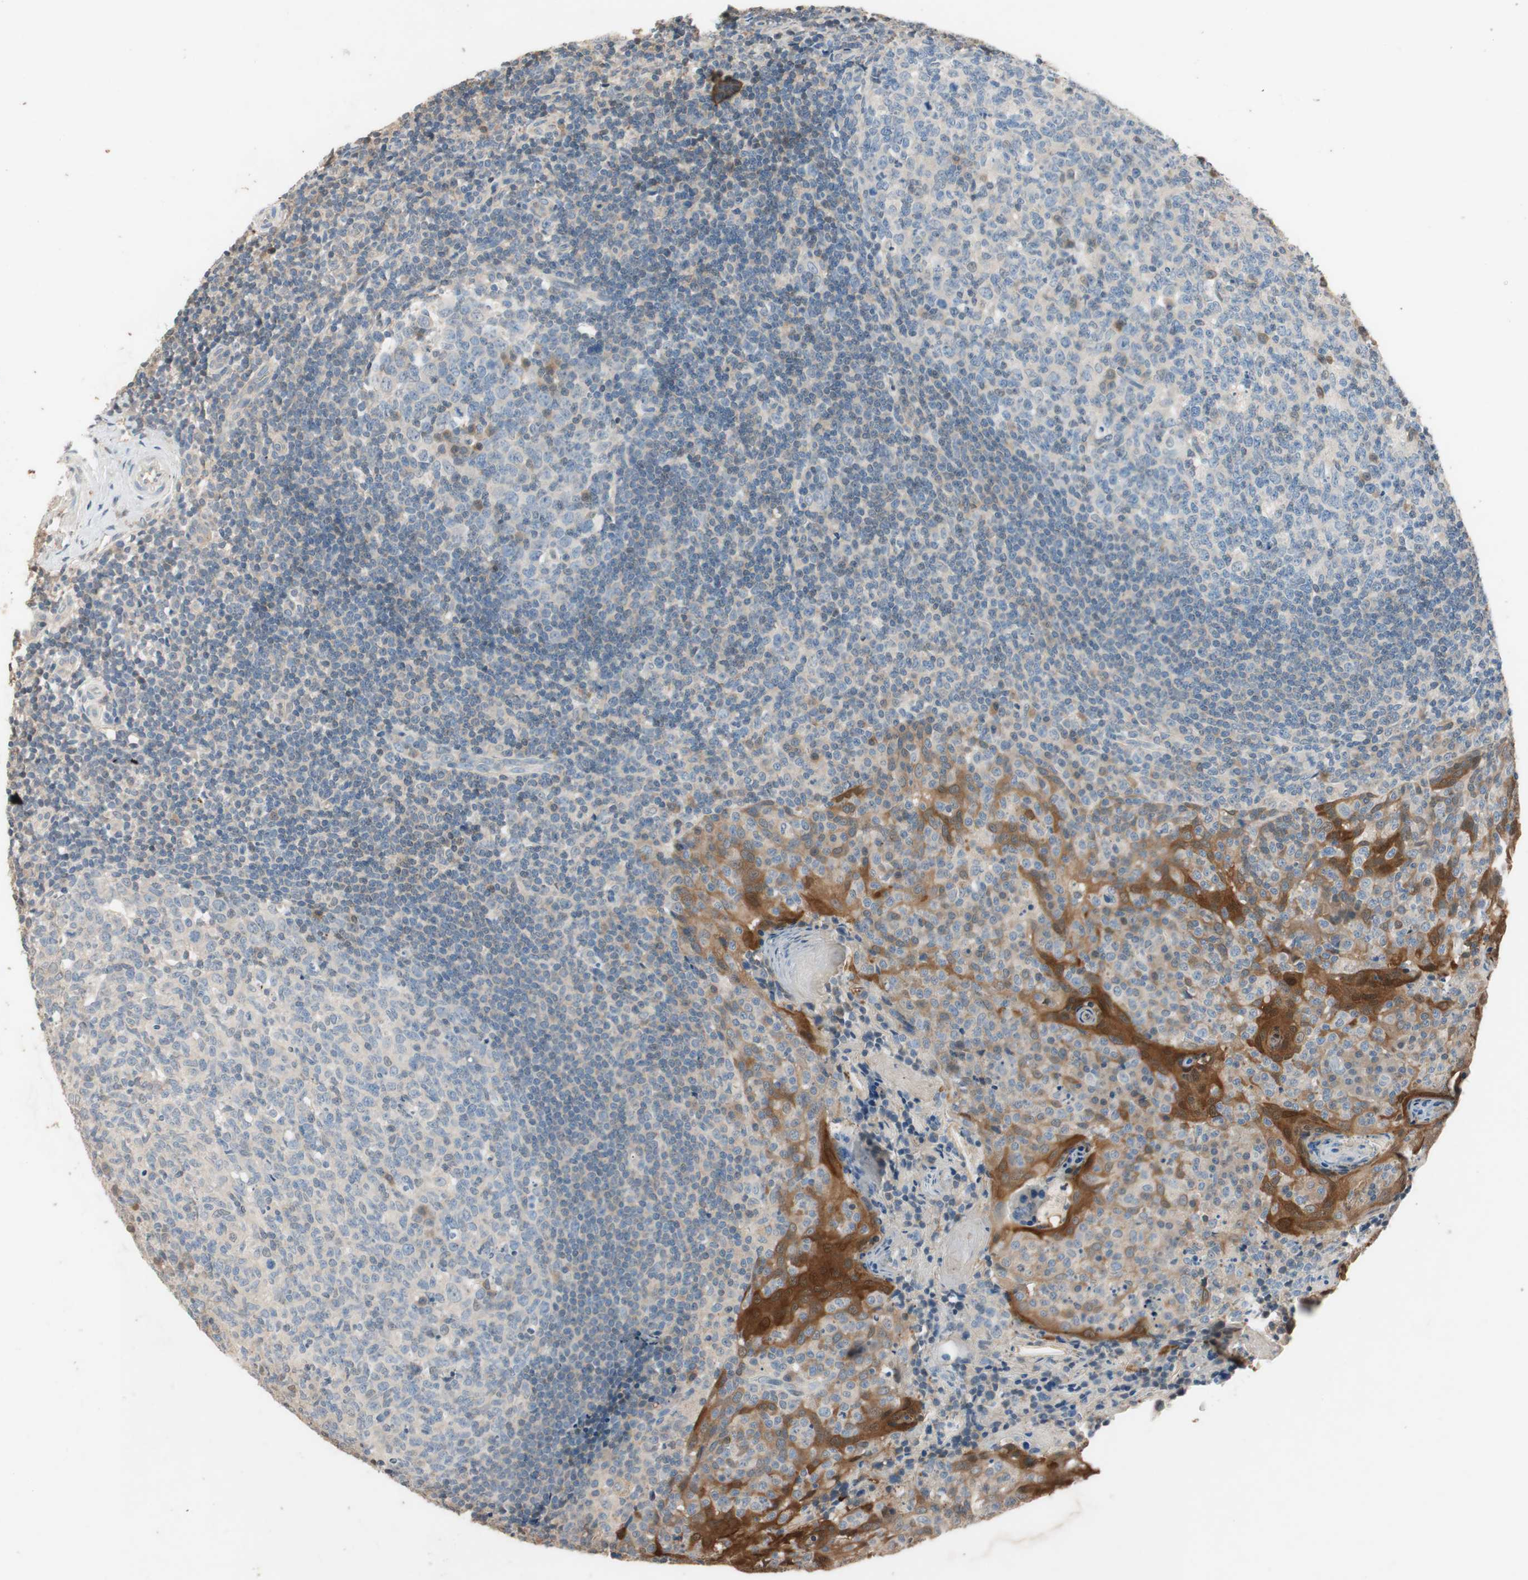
{"staining": {"intensity": "weak", "quantity": "<25%", "location": "cytoplasmic/membranous"}, "tissue": "tonsil", "cell_type": "Germinal center cells", "image_type": "normal", "snomed": [{"axis": "morphology", "description": "Normal tissue, NOS"}, {"axis": "topography", "description": "Tonsil"}], "caption": "A micrograph of tonsil stained for a protein exhibits no brown staining in germinal center cells. The staining is performed using DAB brown chromogen with nuclei counter-stained in using hematoxylin.", "gene": "SERPINB5", "patient": {"sex": "female", "age": 19}}